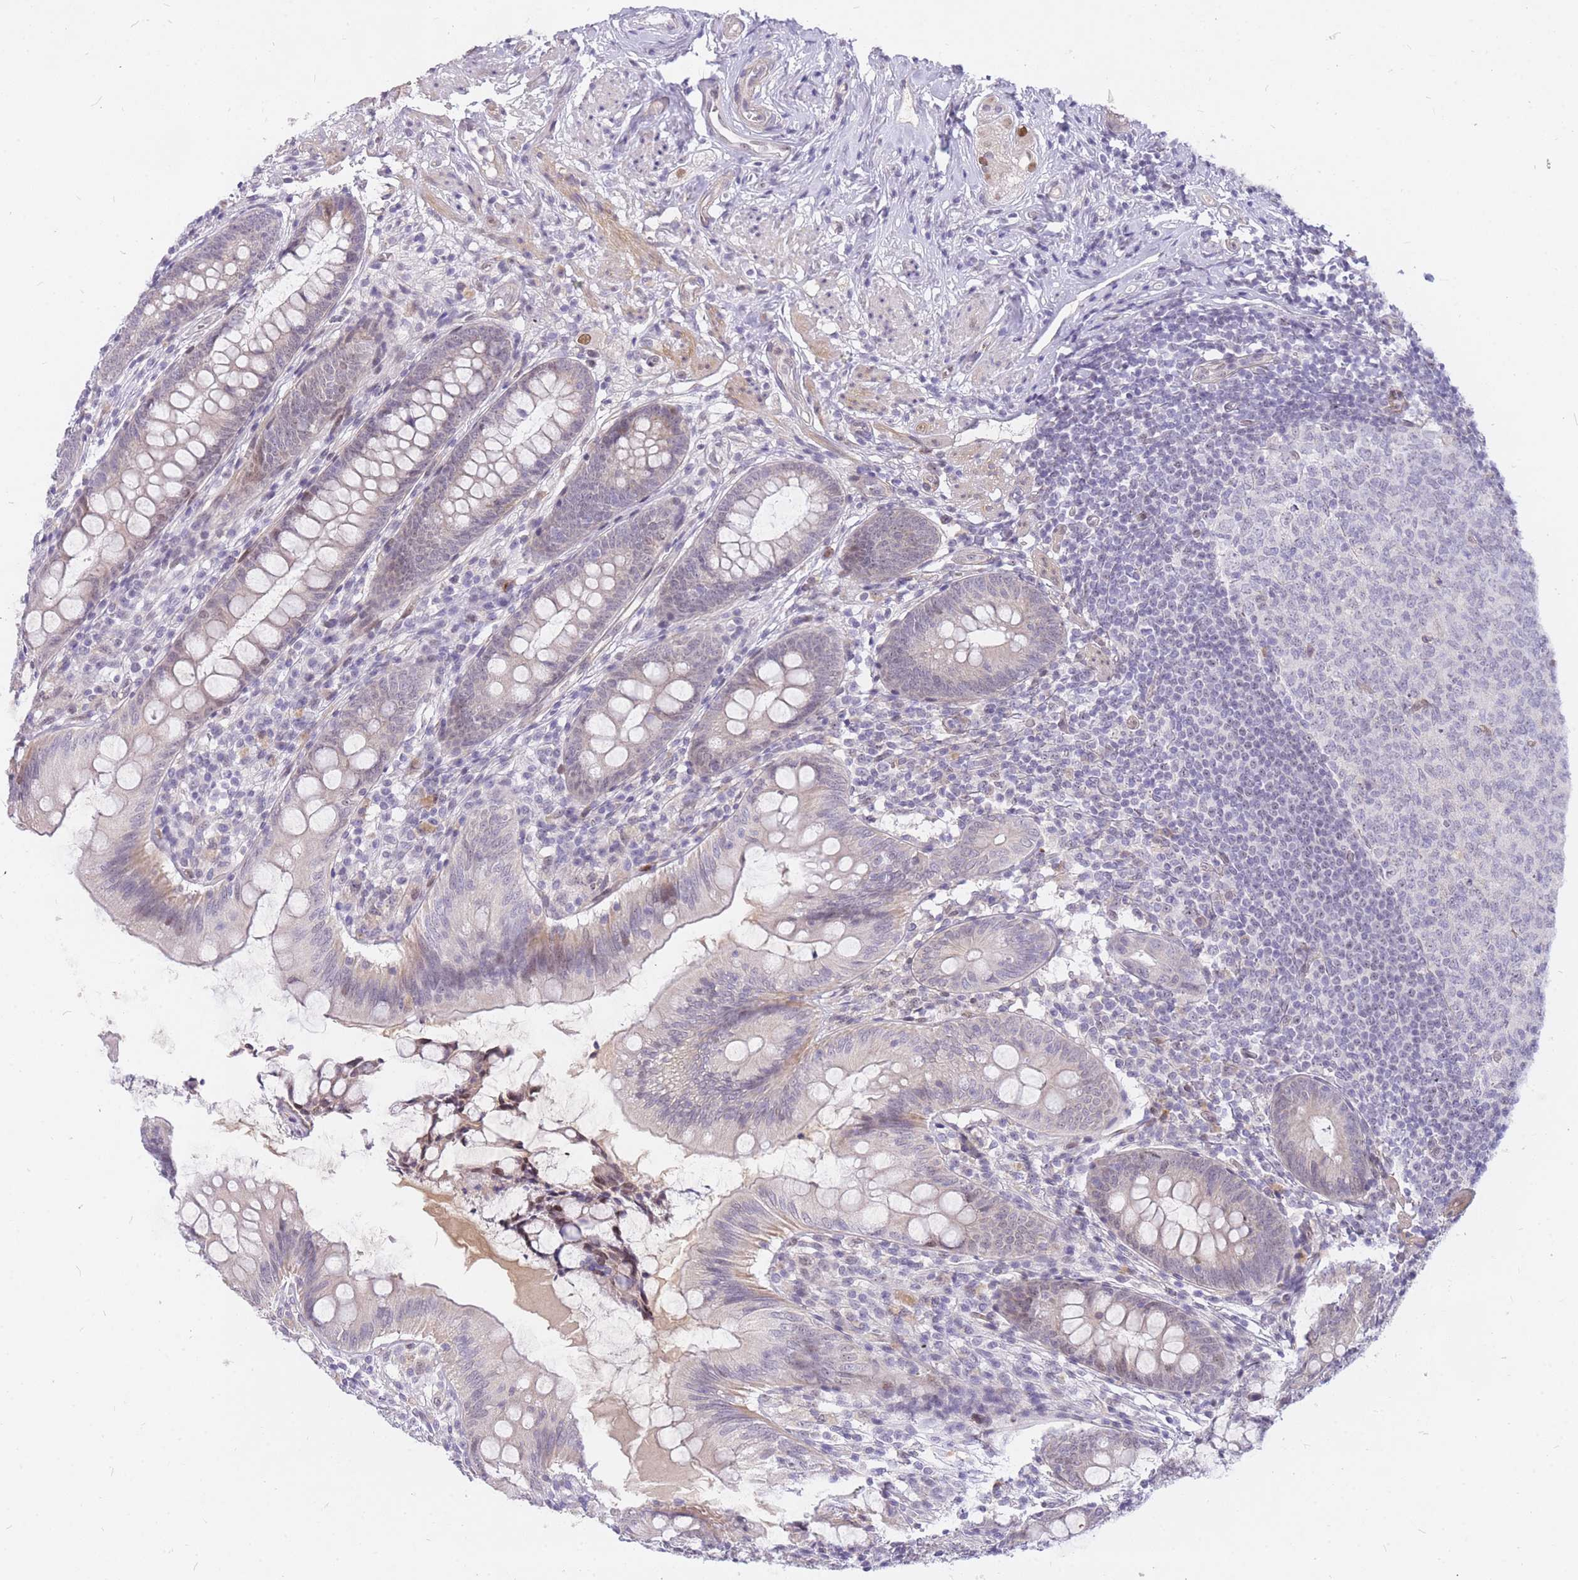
{"staining": {"intensity": "weak", "quantity": "<25%", "location": "nuclear"}, "tissue": "appendix", "cell_type": "Glandular cells", "image_type": "normal", "snomed": [{"axis": "morphology", "description": "Normal tissue, NOS"}, {"axis": "topography", "description": "Appendix"}], "caption": "Immunohistochemistry (IHC) of unremarkable appendix displays no staining in glandular cells.", "gene": "TLE2", "patient": {"sex": "female", "age": 51}}